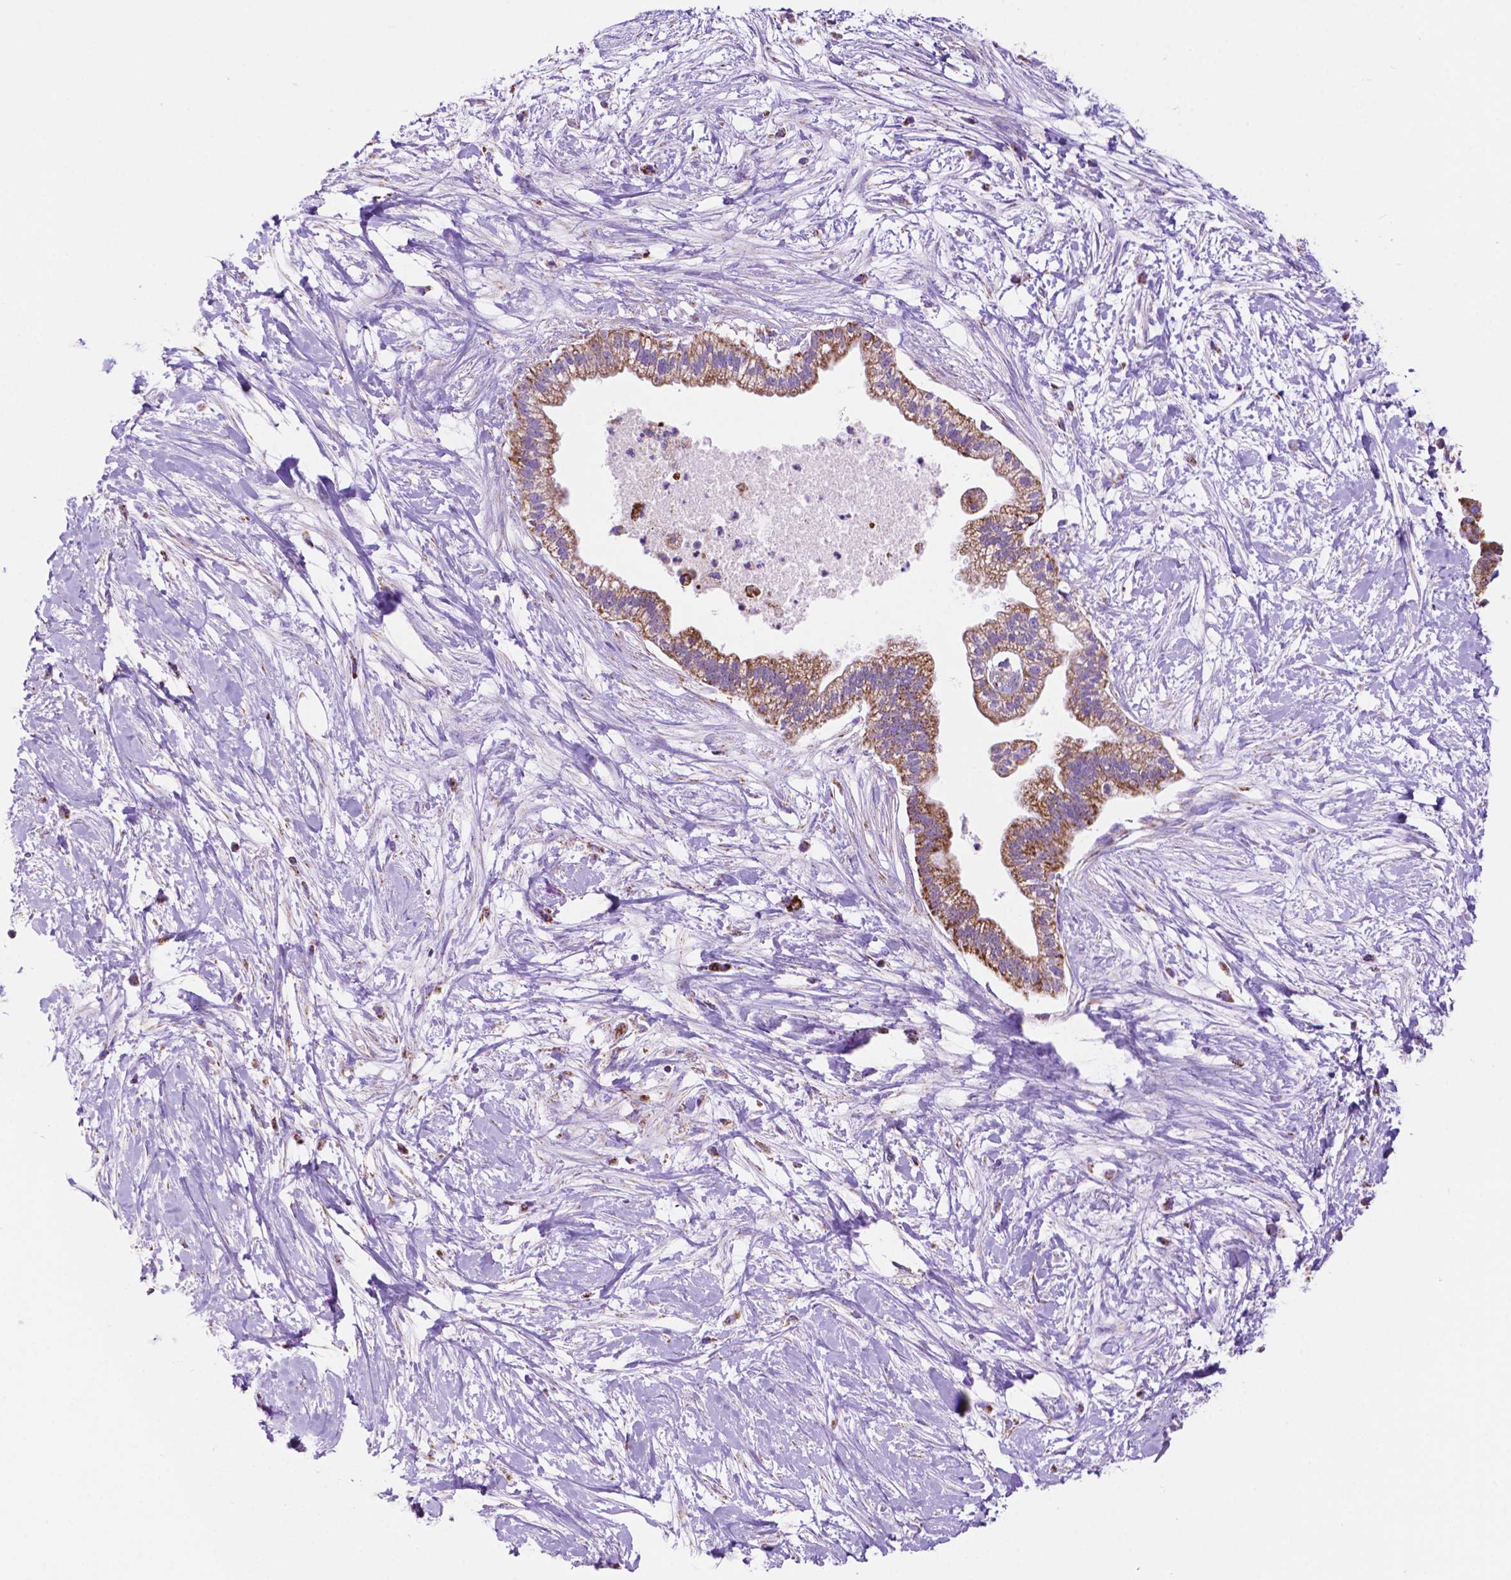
{"staining": {"intensity": "moderate", "quantity": ">75%", "location": "cytoplasmic/membranous"}, "tissue": "pancreatic cancer", "cell_type": "Tumor cells", "image_type": "cancer", "snomed": [{"axis": "morphology", "description": "Normal tissue, NOS"}, {"axis": "morphology", "description": "Adenocarcinoma, NOS"}, {"axis": "topography", "description": "Lymph node"}, {"axis": "topography", "description": "Pancreas"}], "caption": "High-power microscopy captured an immunohistochemistry (IHC) image of pancreatic cancer (adenocarcinoma), revealing moderate cytoplasmic/membranous positivity in about >75% of tumor cells.", "gene": "GDPD5", "patient": {"sex": "female", "age": 58}}